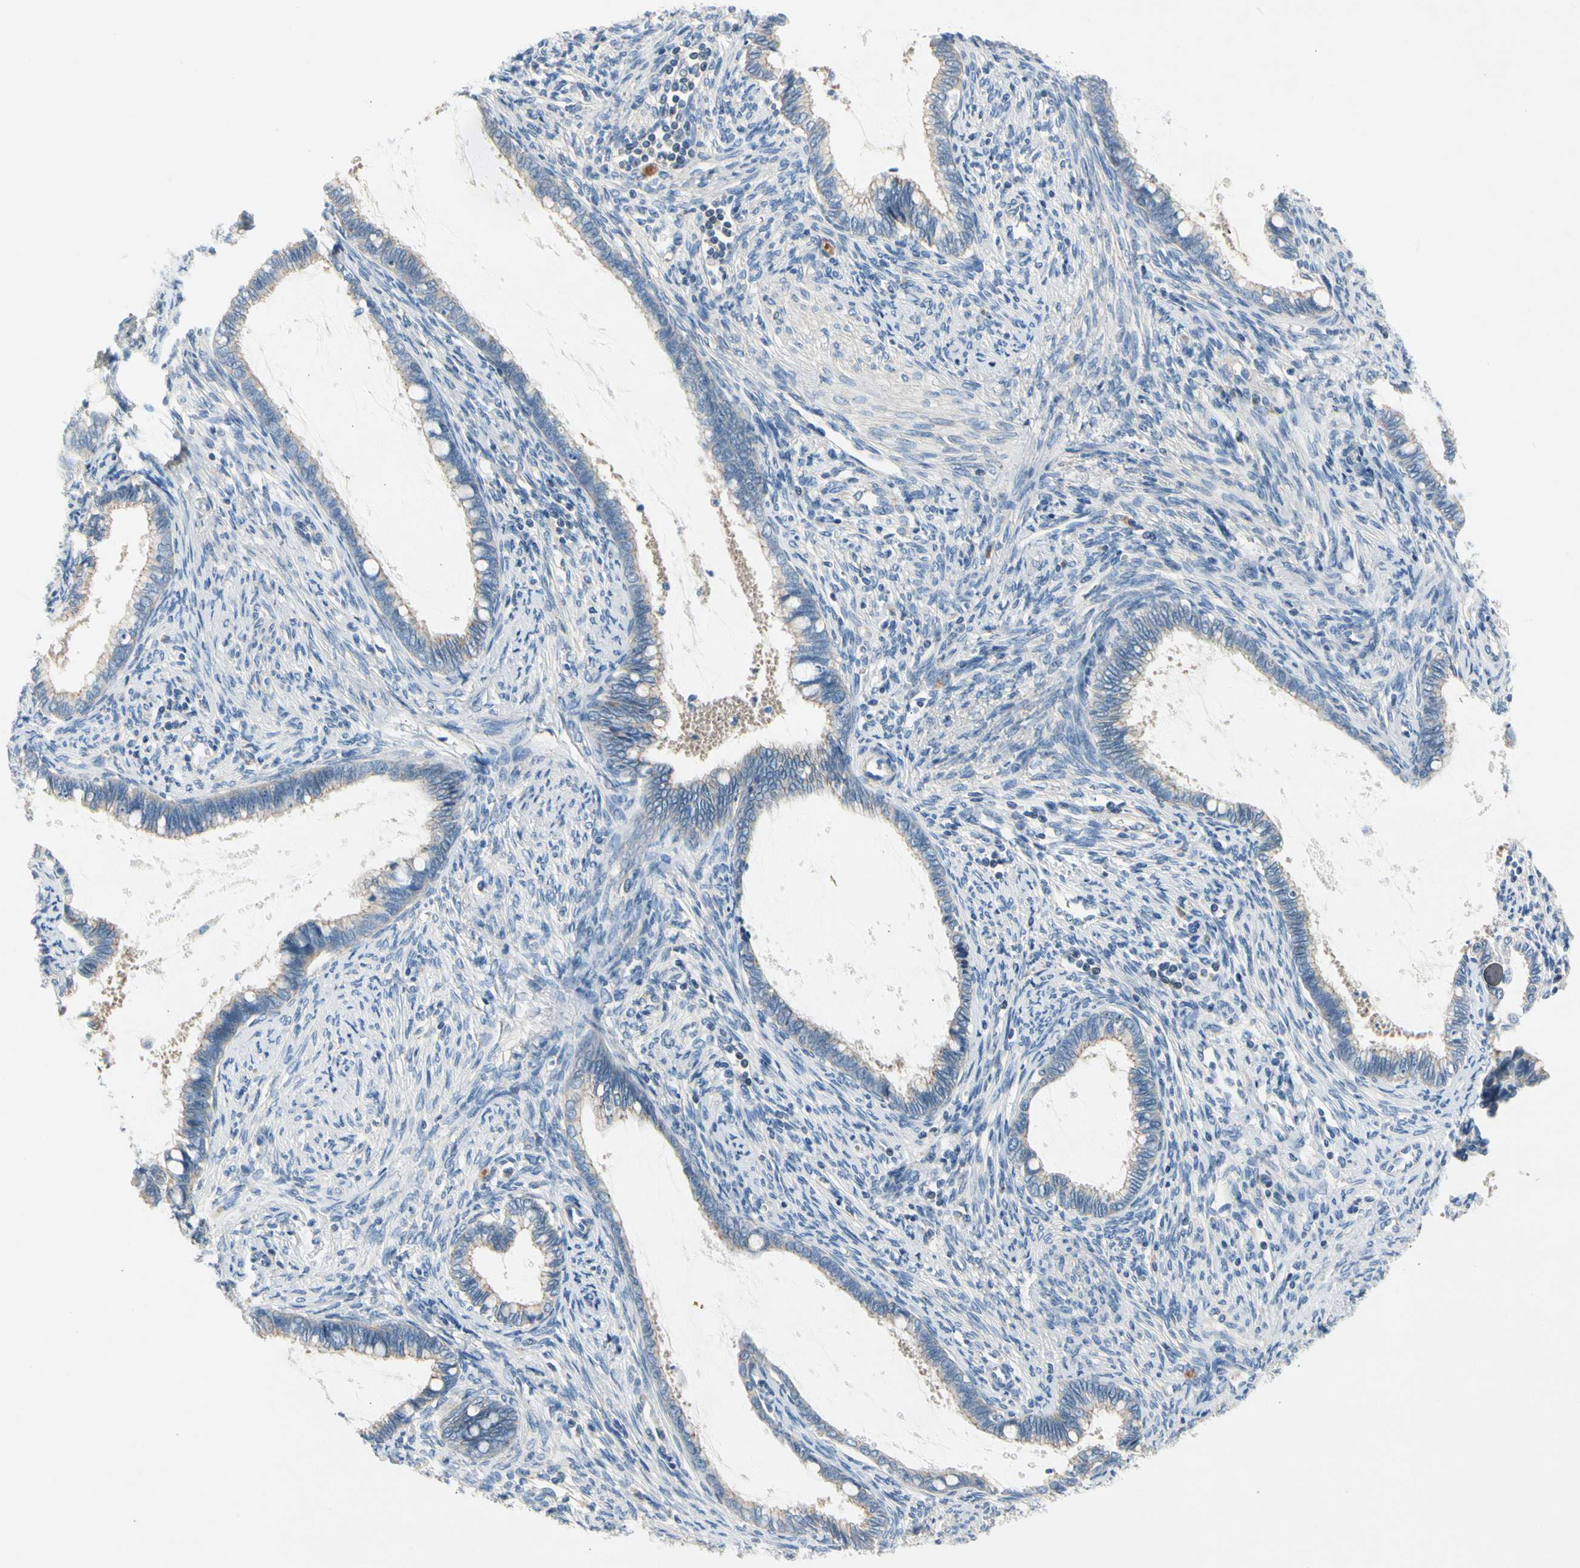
{"staining": {"intensity": "weak", "quantity": ">75%", "location": "cytoplasmic/membranous"}, "tissue": "cervical cancer", "cell_type": "Tumor cells", "image_type": "cancer", "snomed": [{"axis": "morphology", "description": "Adenocarcinoma, NOS"}, {"axis": "topography", "description": "Cervix"}], "caption": "A brown stain shows weak cytoplasmic/membranous positivity of a protein in human cervical adenocarcinoma tumor cells. (DAB IHC with brightfield microscopy, high magnification).", "gene": "CA14", "patient": {"sex": "female", "age": 44}}